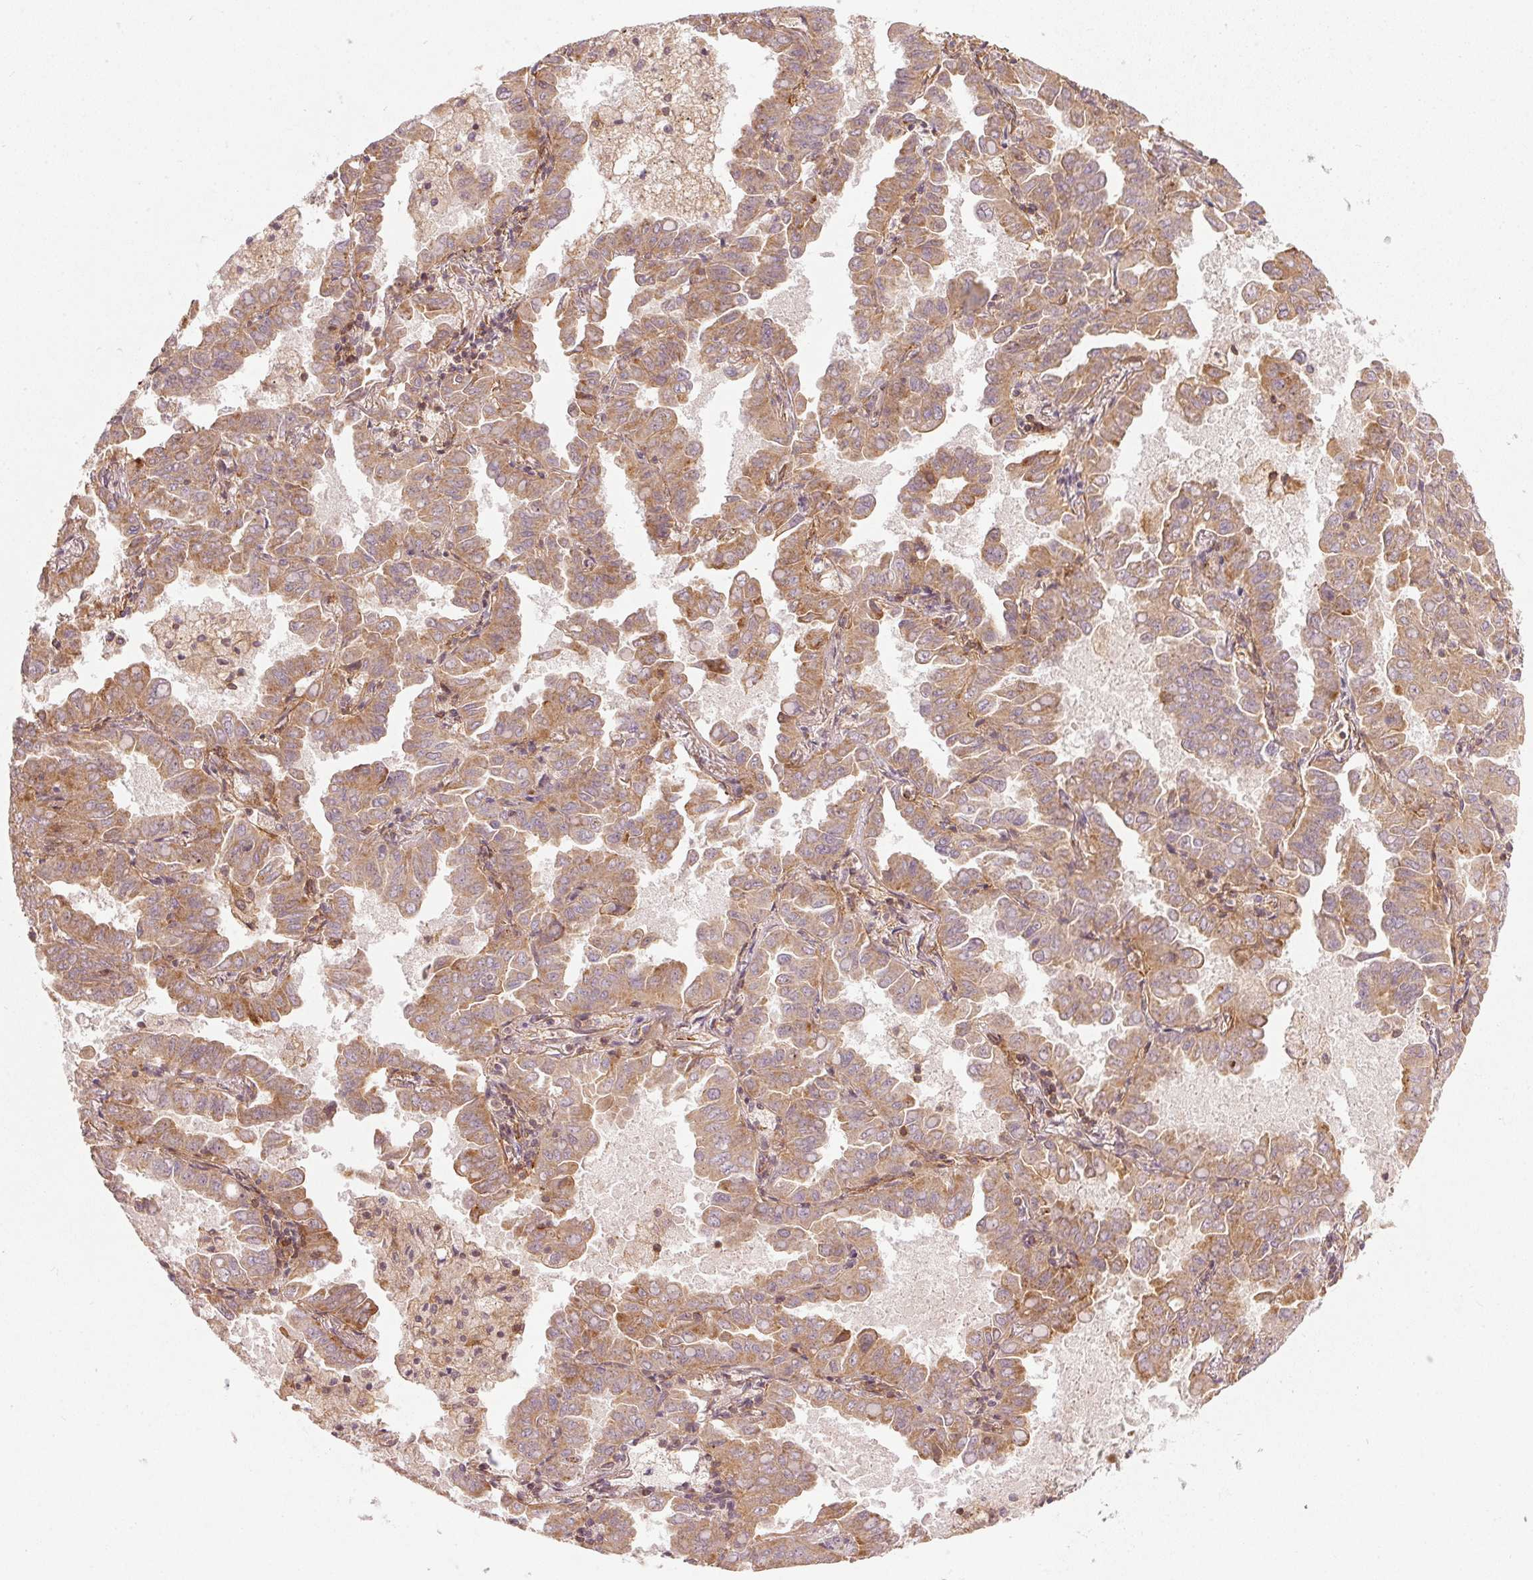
{"staining": {"intensity": "moderate", "quantity": ">75%", "location": "cytoplasmic/membranous"}, "tissue": "lung cancer", "cell_type": "Tumor cells", "image_type": "cancer", "snomed": [{"axis": "morphology", "description": "Adenocarcinoma, NOS"}, {"axis": "topography", "description": "Lung"}], "caption": "Brown immunohistochemical staining in lung cancer demonstrates moderate cytoplasmic/membranous positivity in about >75% of tumor cells.", "gene": "NADK2", "patient": {"sex": "male", "age": 64}}